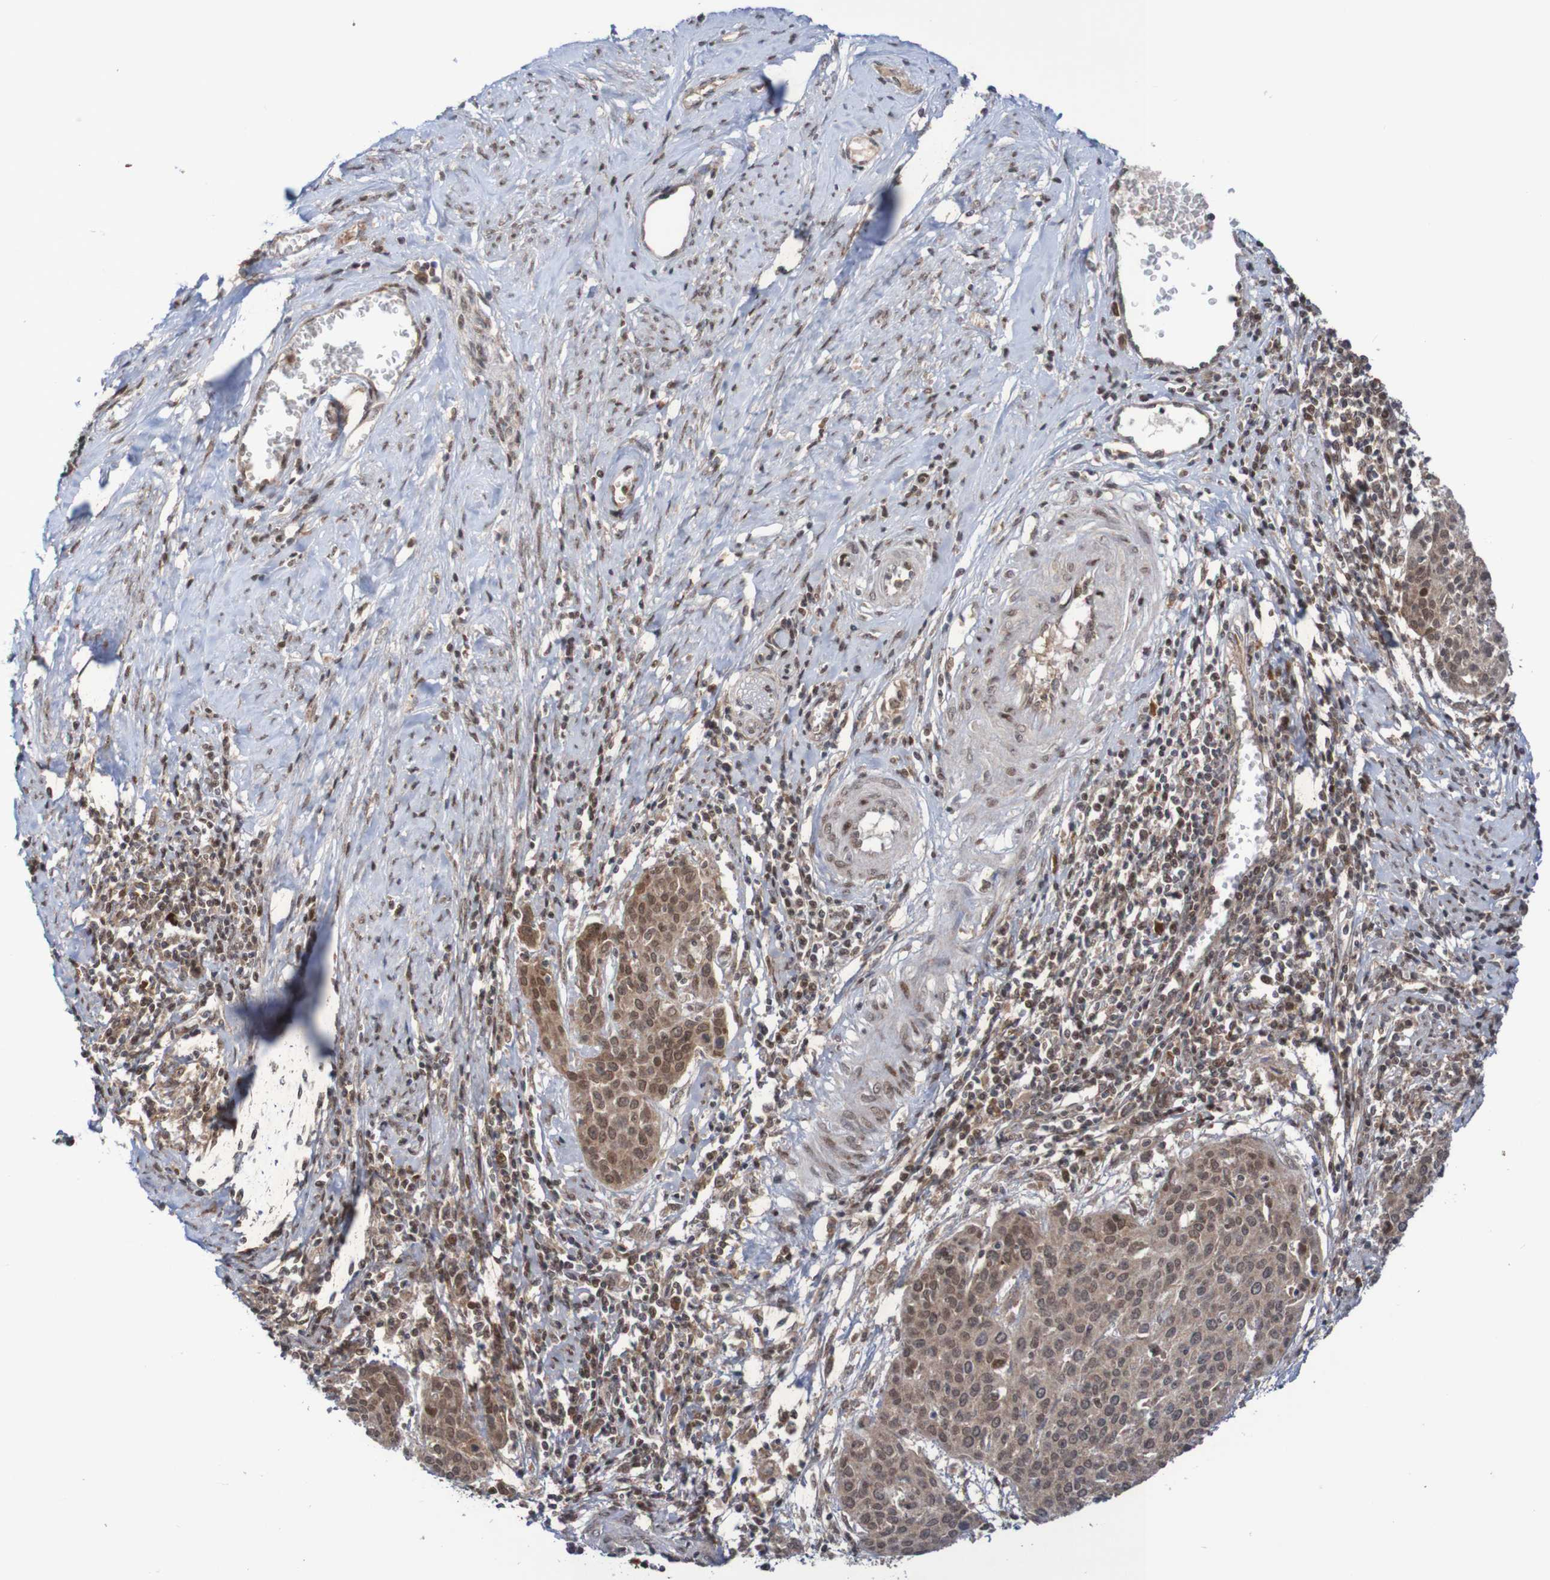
{"staining": {"intensity": "weak", "quantity": ">75%", "location": "cytoplasmic/membranous,nuclear"}, "tissue": "cervical cancer", "cell_type": "Tumor cells", "image_type": "cancer", "snomed": [{"axis": "morphology", "description": "Squamous cell carcinoma, NOS"}, {"axis": "topography", "description": "Cervix"}], "caption": "Immunohistochemistry of human cervical squamous cell carcinoma demonstrates low levels of weak cytoplasmic/membranous and nuclear expression in about >75% of tumor cells.", "gene": "ITLN1", "patient": {"sex": "female", "age": 38}}